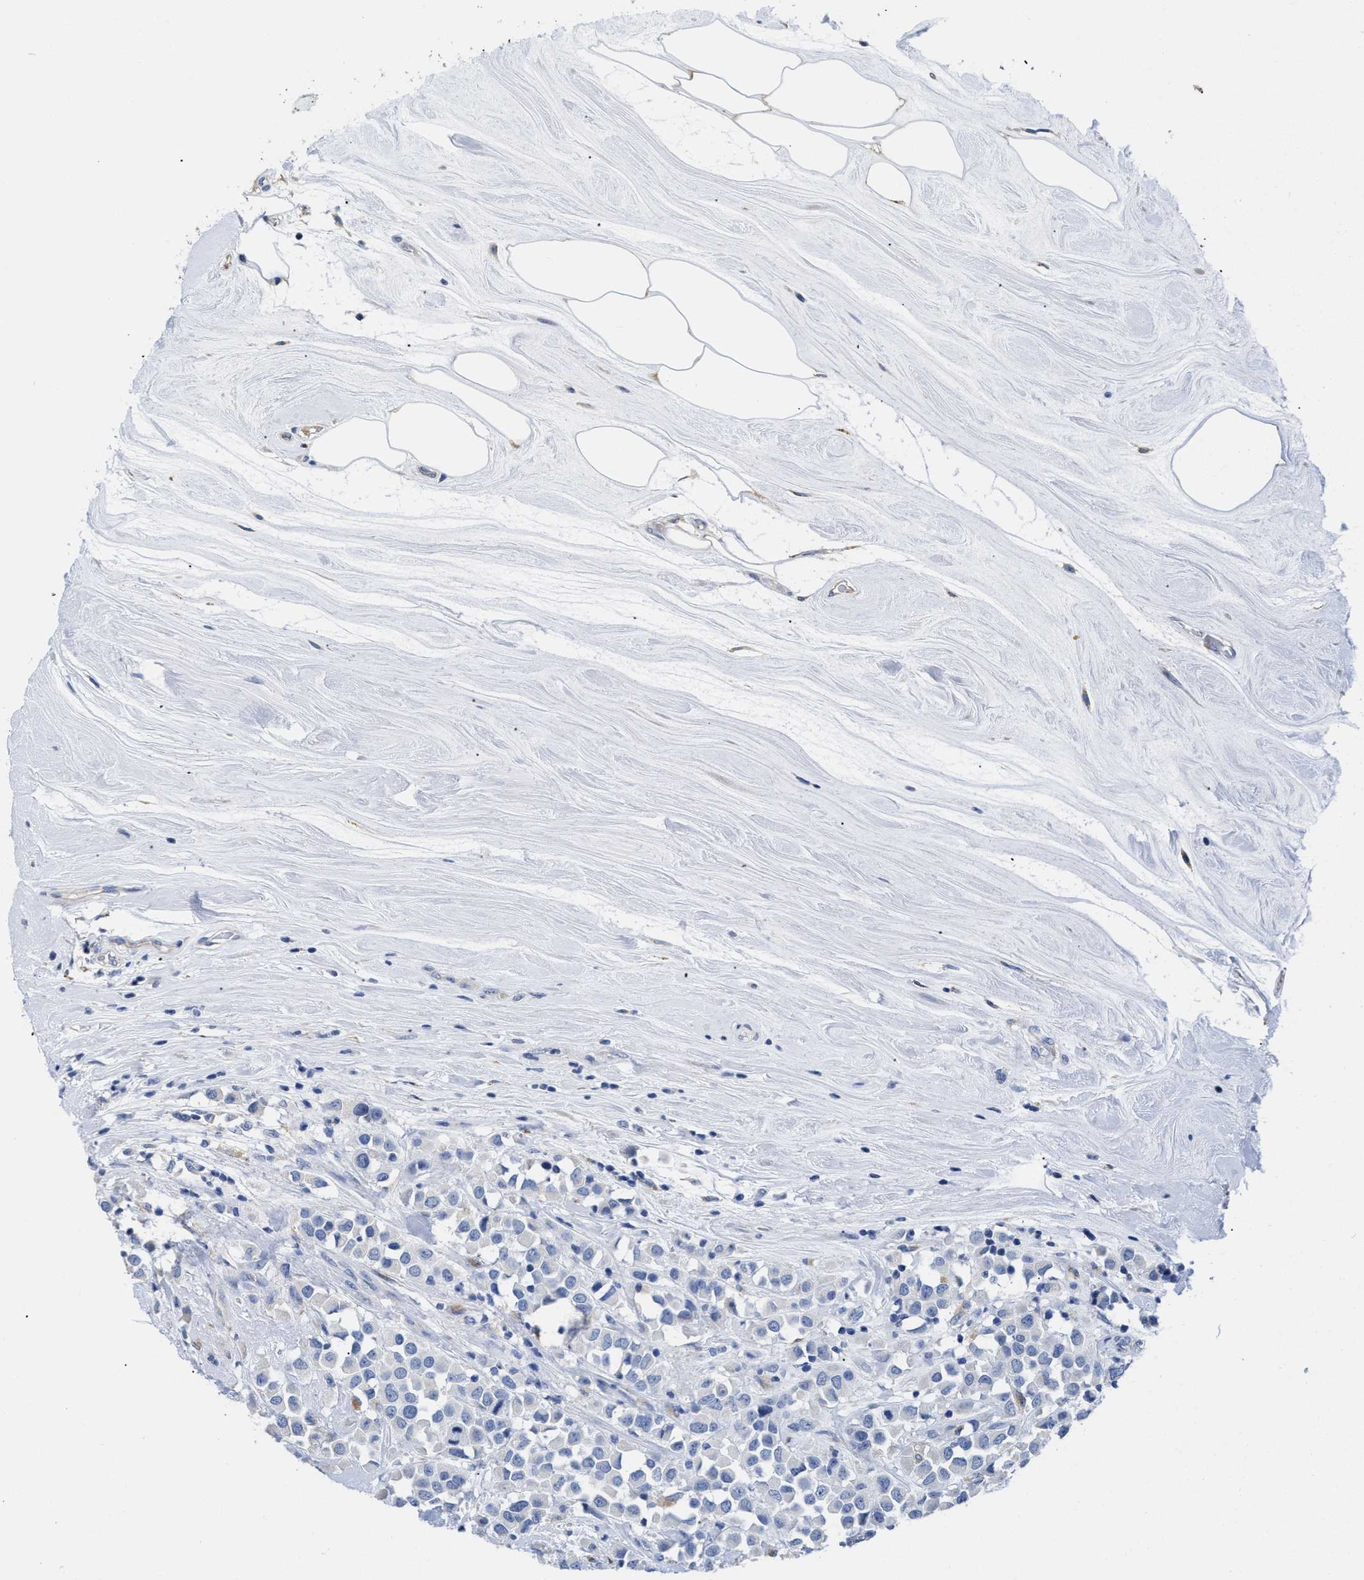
{"staining": {"intensity": "negative", "quantity": "none", "location": "none"}, "tissue": "breast cancer", "cell_type": "Tumor cells", "image_type": "cancer", "snomed": [{"axis": "morphology", "description": "Duct carcinoma"}, {"axis": "topography", "description": "Breast"}], "caption": "Protein analysis of infiltrating ductal carcinoma (breast) demonstrates no significant staining in tumor cells.", "gene": "APOBEC2", "patient": {"sex": "female", "age": 61}}